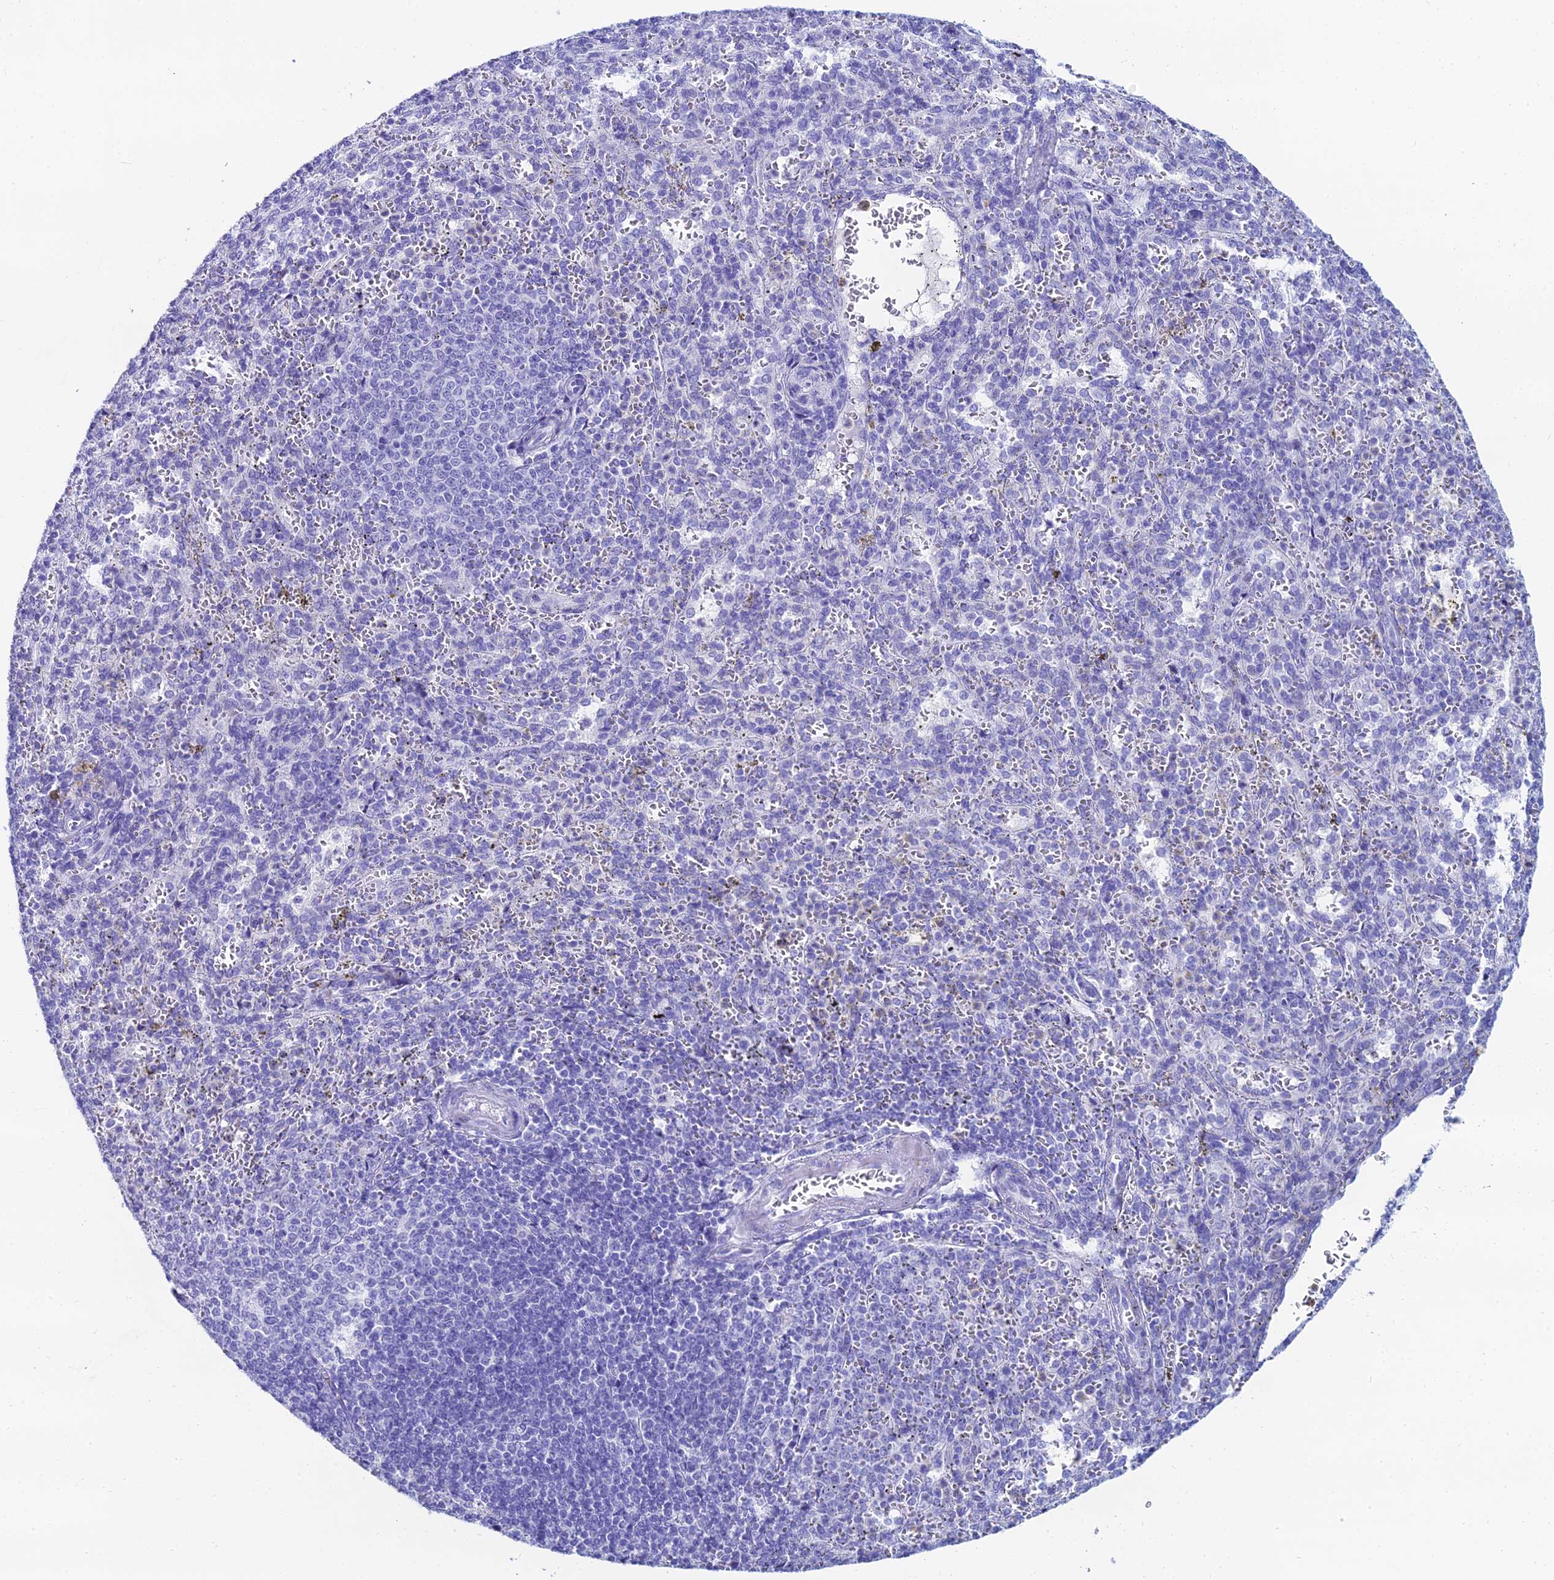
{"staining": {"intensity": "negative", "quantity": "none", "location": "none"}, "tissue": "spleen", "cell_type": "Cells in red pulp", "image_type": "normal", "snomed": [{"axis": "morphology", "description": "Normal tissue, NOS"}, {"axis": "topography", "description": "Spleen"}], "caption": "DAB (3,3'-diaminobenzidine) immunohistochemical staining of normal human spleen exhibits no significant expression in cells in red pulp. The staining is performed using DAB (3,3'-diaminobenzidine) brown chromogen with nuclei counter-stained in using hematoxylin.", "gene": "HSPA1L", "patient": {"sex": "female", "age": 21}}